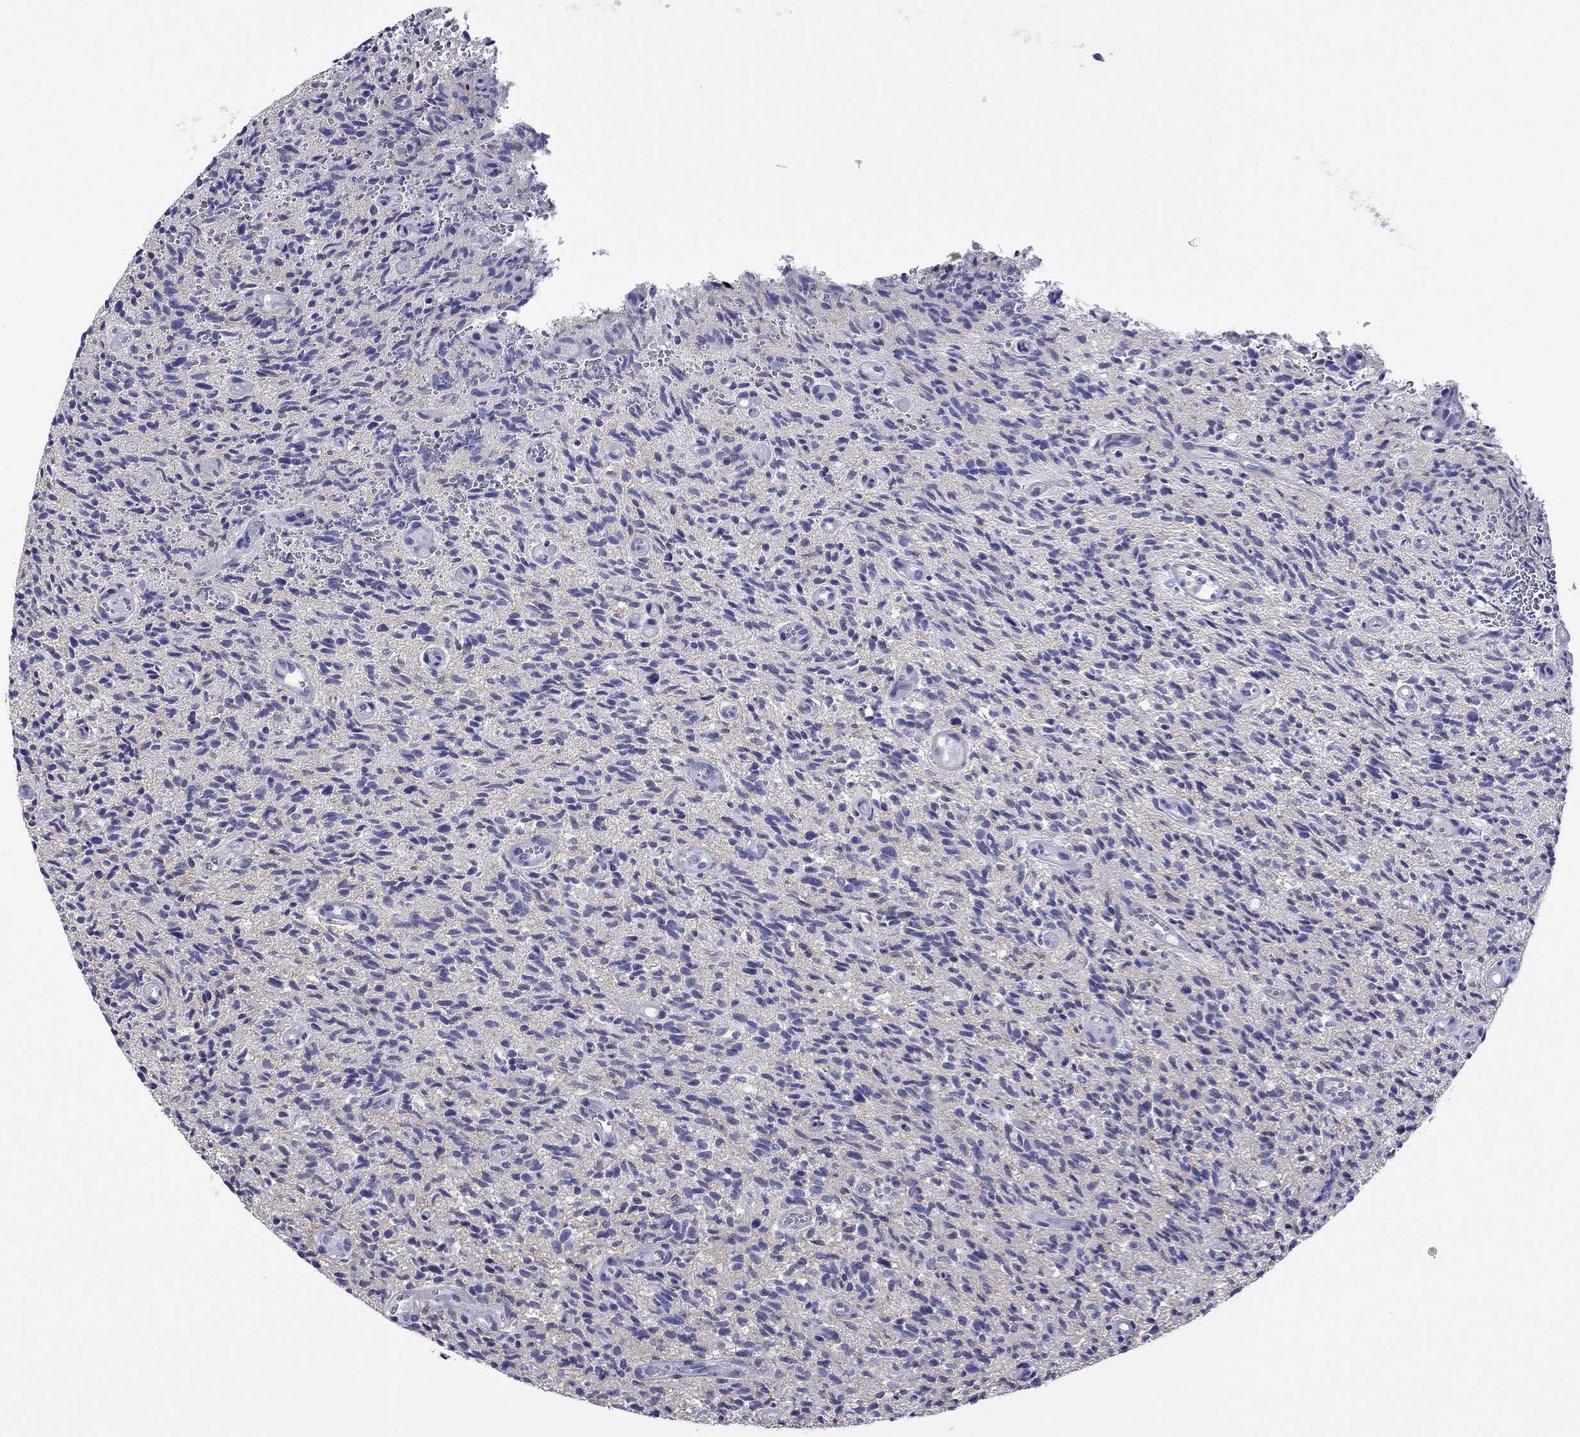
{"staining": {"intensity": "negative", "quantity": "none", "location": "none"}, "tissue": "glioma", "cell_type": "Tumor cells", "image_type": "cancer", "snomed": [{"axis": "morphology", "description": "Glioma, malignant, High grade"}, {"axis": "topography", "description": "Brain"}], "caption": "Image shows no significant protein positivity in tumor cells of glioma.", "gene": "KIAA2012", "patient": {"sex": "male", "age": 64}}